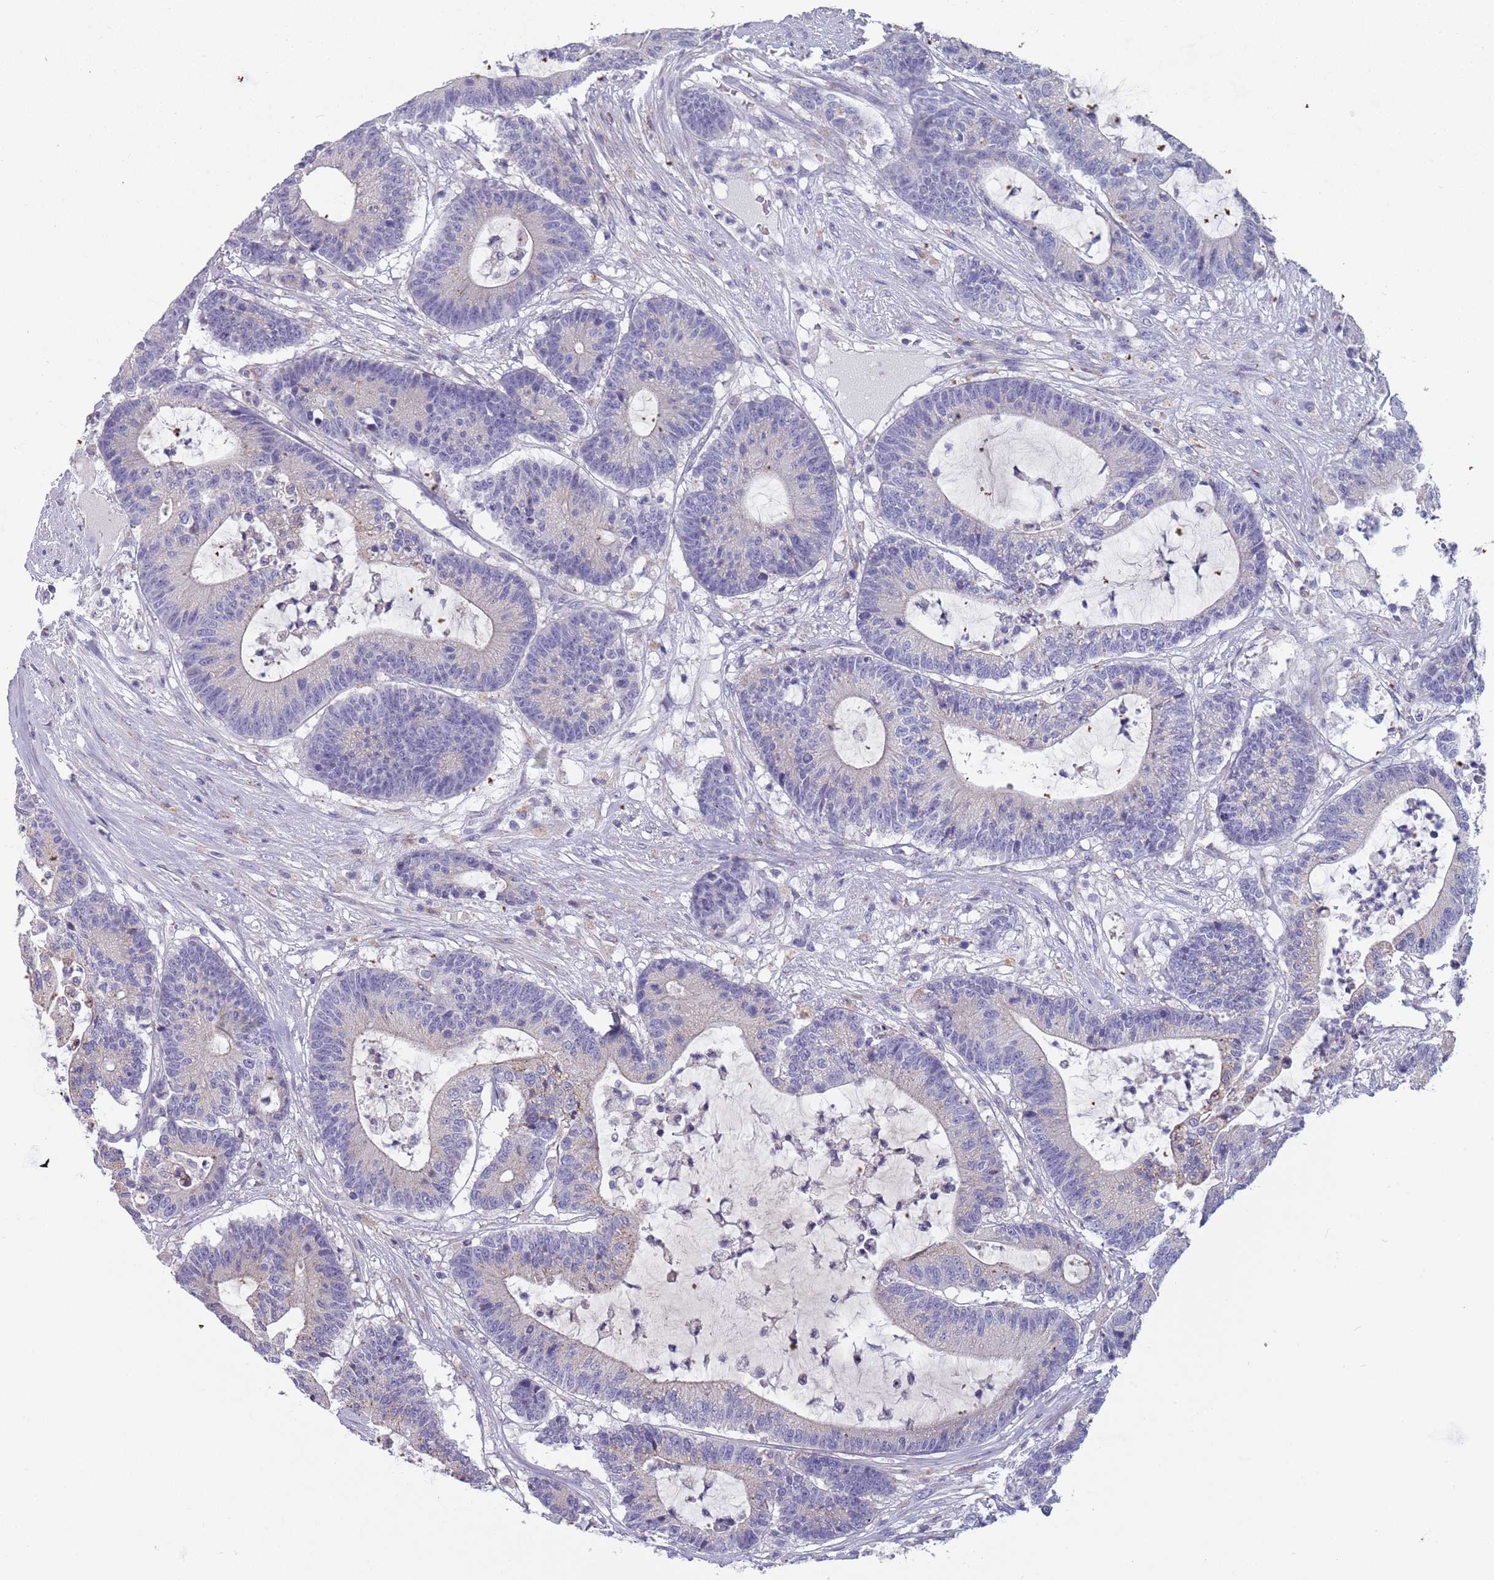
{"staining": {"intensity": "weak", "quantity": "<25%", "location": "cytoplasmic/membranous"}, "tissue": "colorectal cancer", "cell_type": "Tumor cells", "image_type": "cancer", "snomed": [{"axis": "morphology", "description": "Adenocarcinoma, NOS"}, {"axis": "topography", "description": "Colon"}], "caption": "High magnification brightfield microscopy of colorectal adenocarcinoma stained with DAB (brown) and counterstained with hematoxylin (blue): tumor cells show no significant positivity.", "gene": "MAN1C1", "patient": {"sex": "female", "age": 84}}